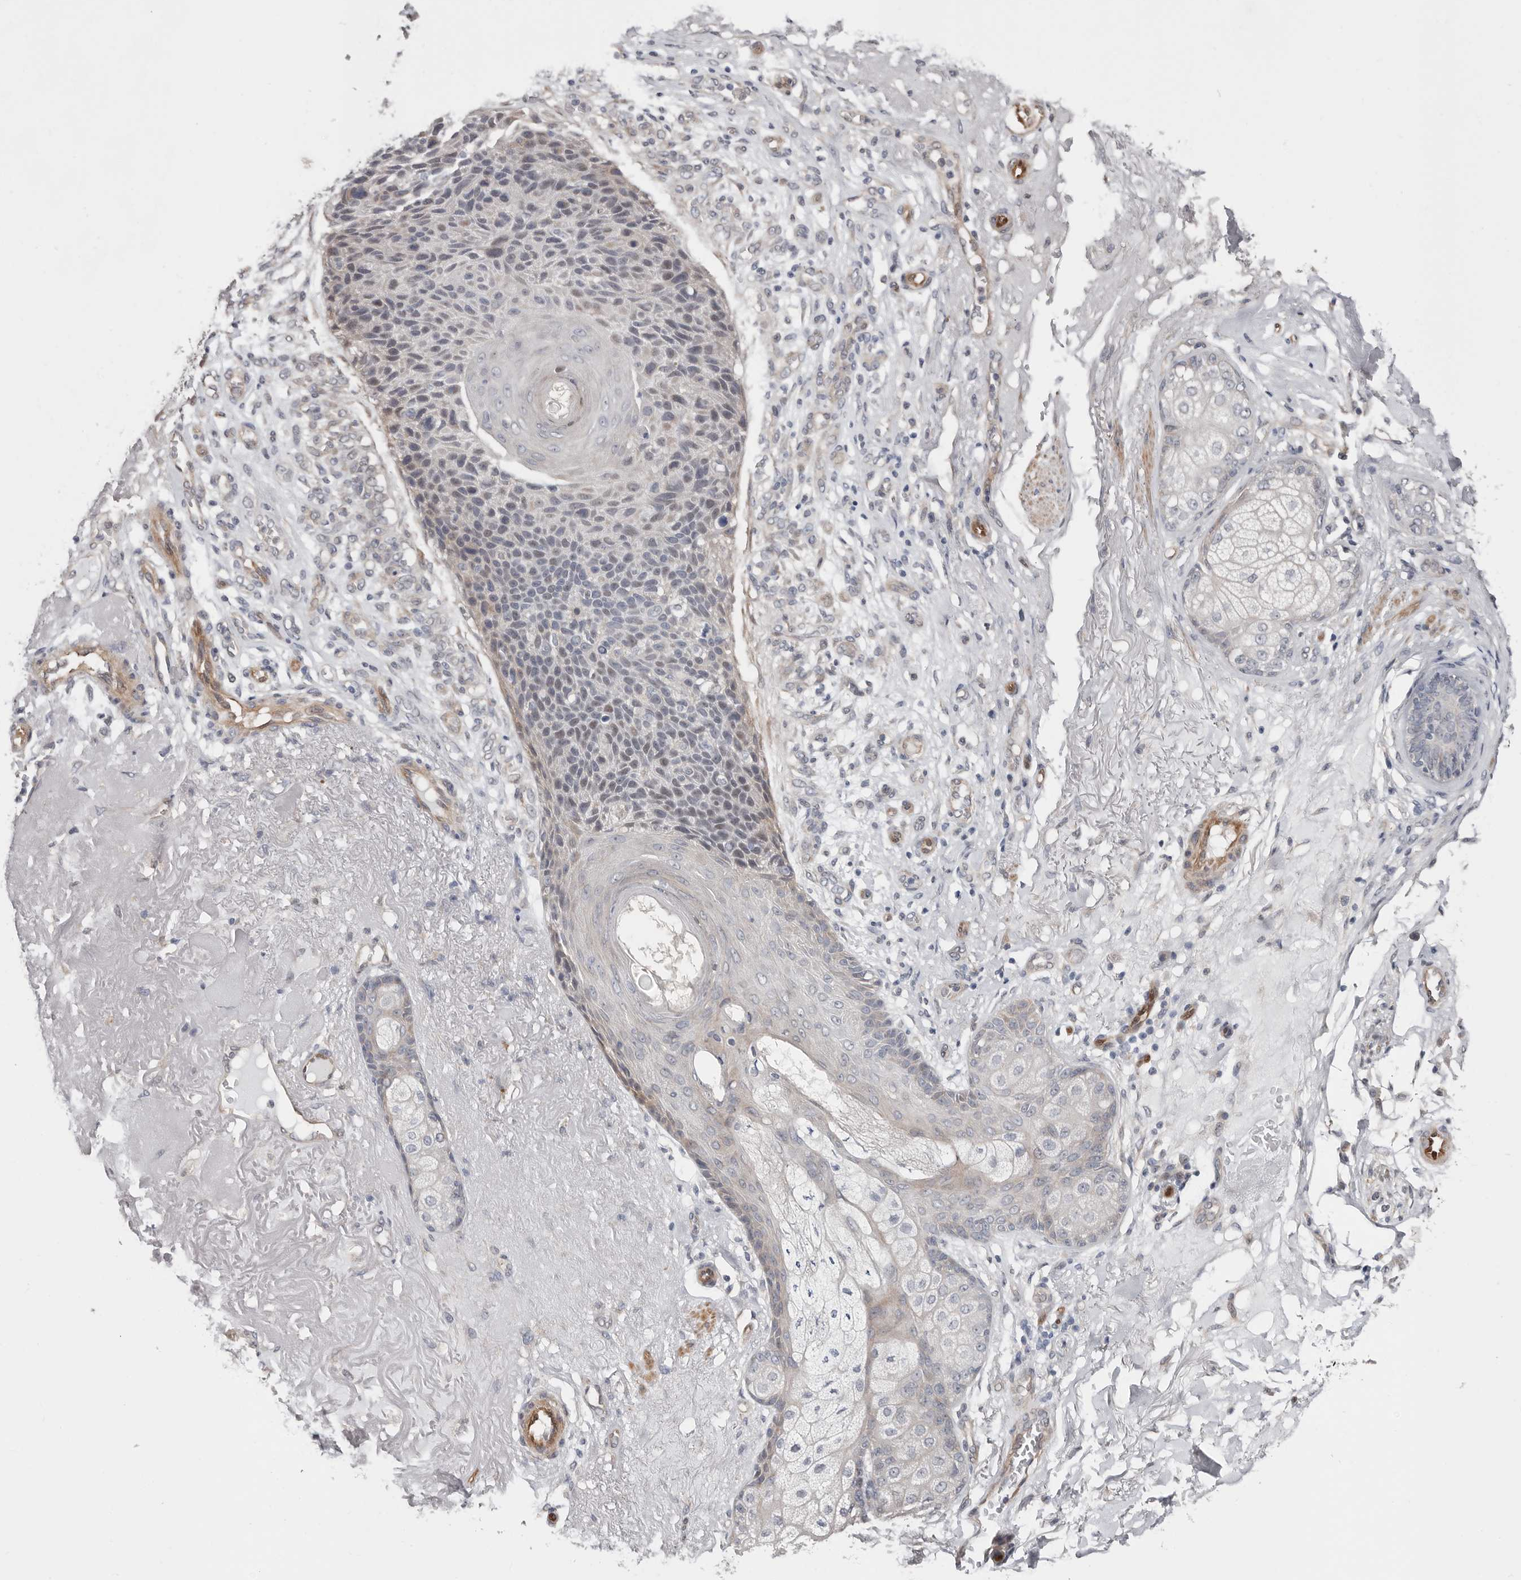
{"staining": {"intensity": "negative", "quantity": "none", "location": "none"}, "tissue": "skin cancer", "cell_type": "Tumor cells", "image_type": "cancer", "snomed": [{"axis": "morphology", "description": "Squamous cell carcinoma, NOS"}, {"axis": "topography", "description": "Skin"}], "caption": "An image of skin cancer stained for a protein reveals no brown staining in tumor cells.", "gene": "ASRGL1", "patient": {"sex": "female", "age": 88}}